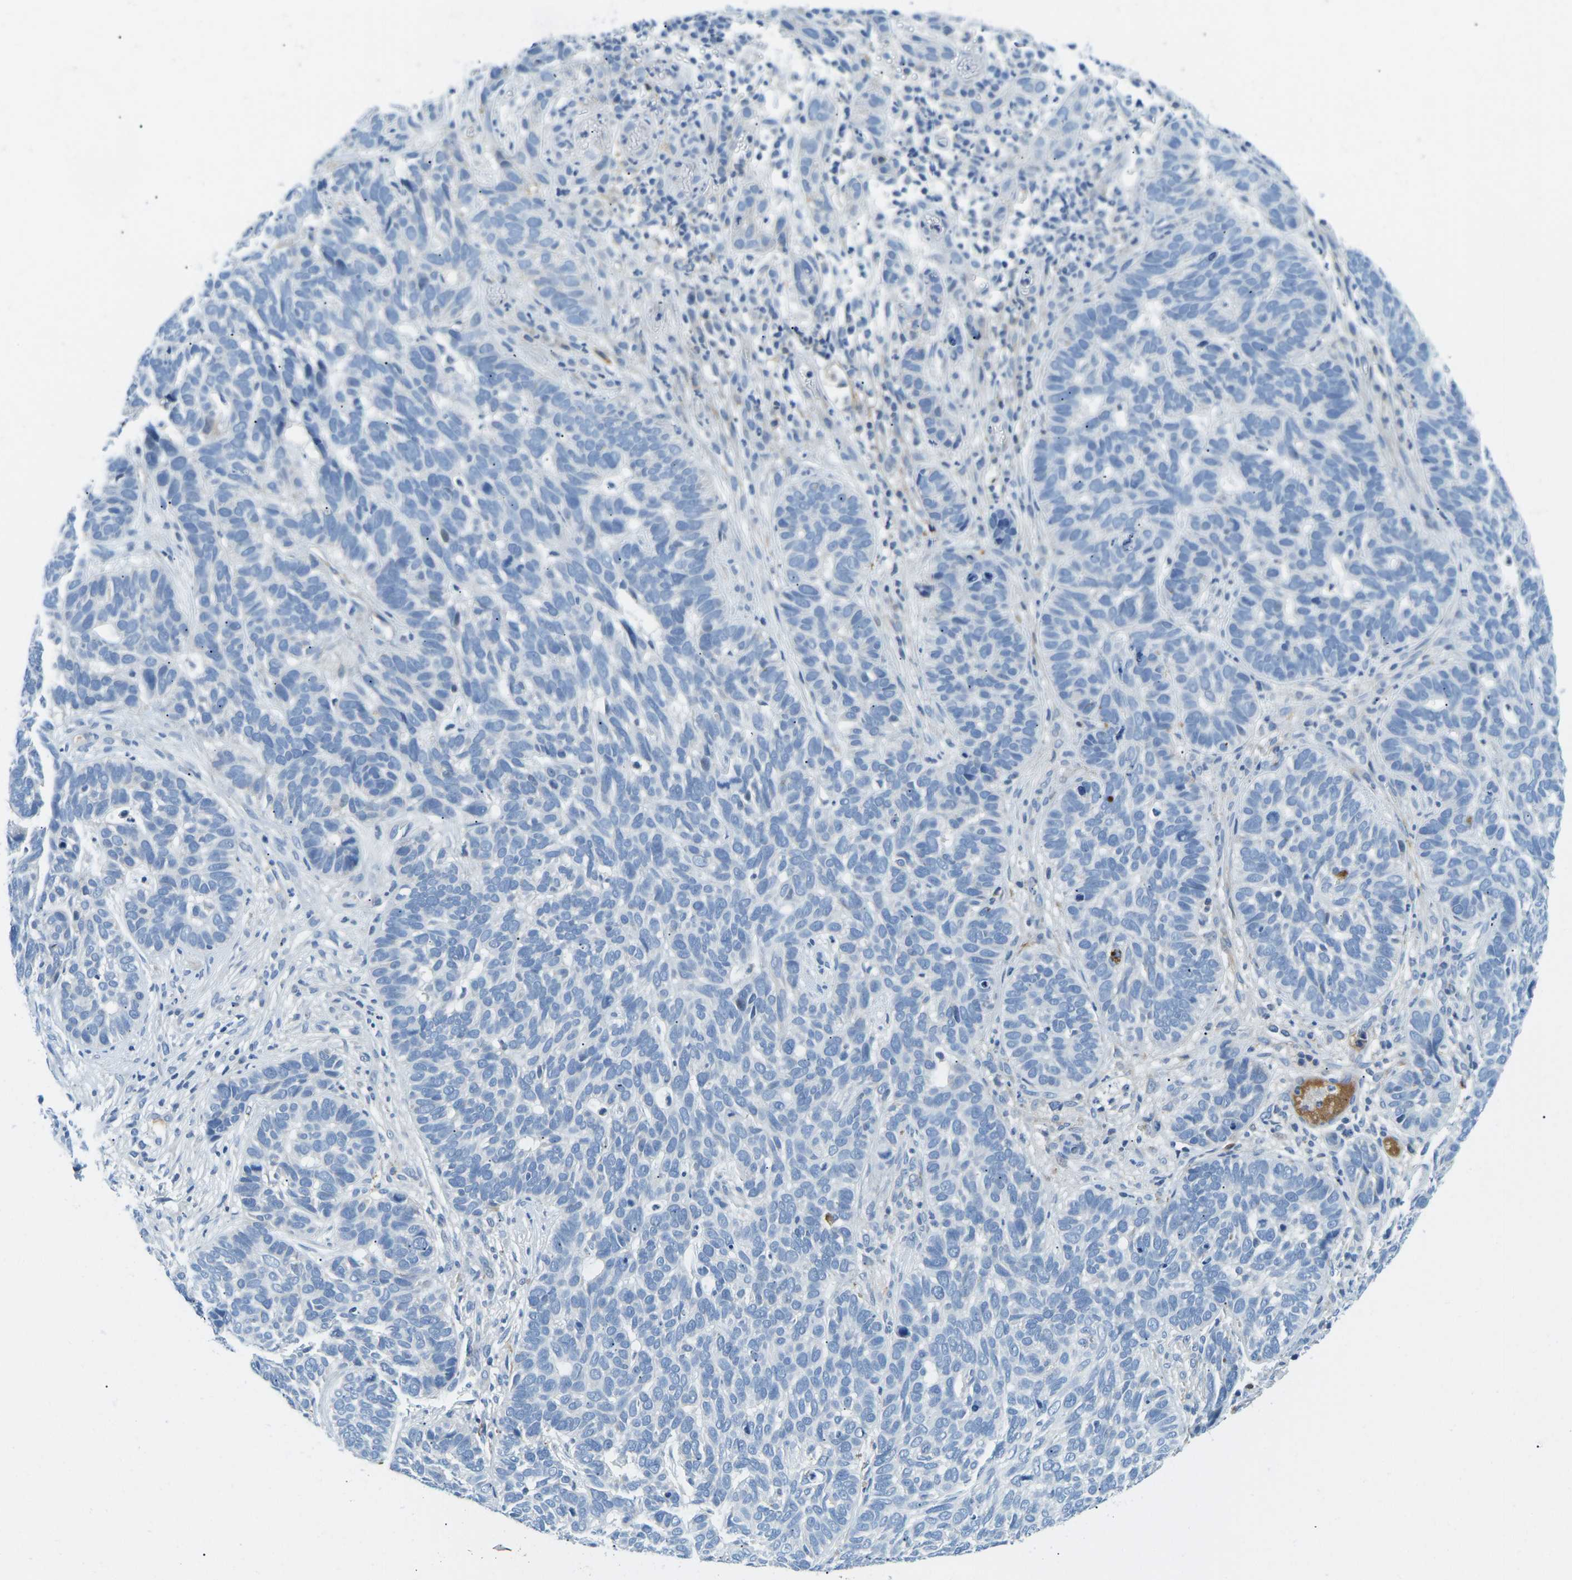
{"staining": {"intensity": "negative", "quantity": "none", "location": "none"}, "tissue": "skin cancer", "cell_type": "Tumor cells", "image_type": "cancer", "snomed": [{"axis": "morphology", "description": "Basal cell carcinoma"}, {"axis": "topography", "description": "Skin"}], "caption": "An image of human skin cancer is negative for staining in tumor cells.", "gene": "CFB", "patient": {"sex": "male", "age": 87}}